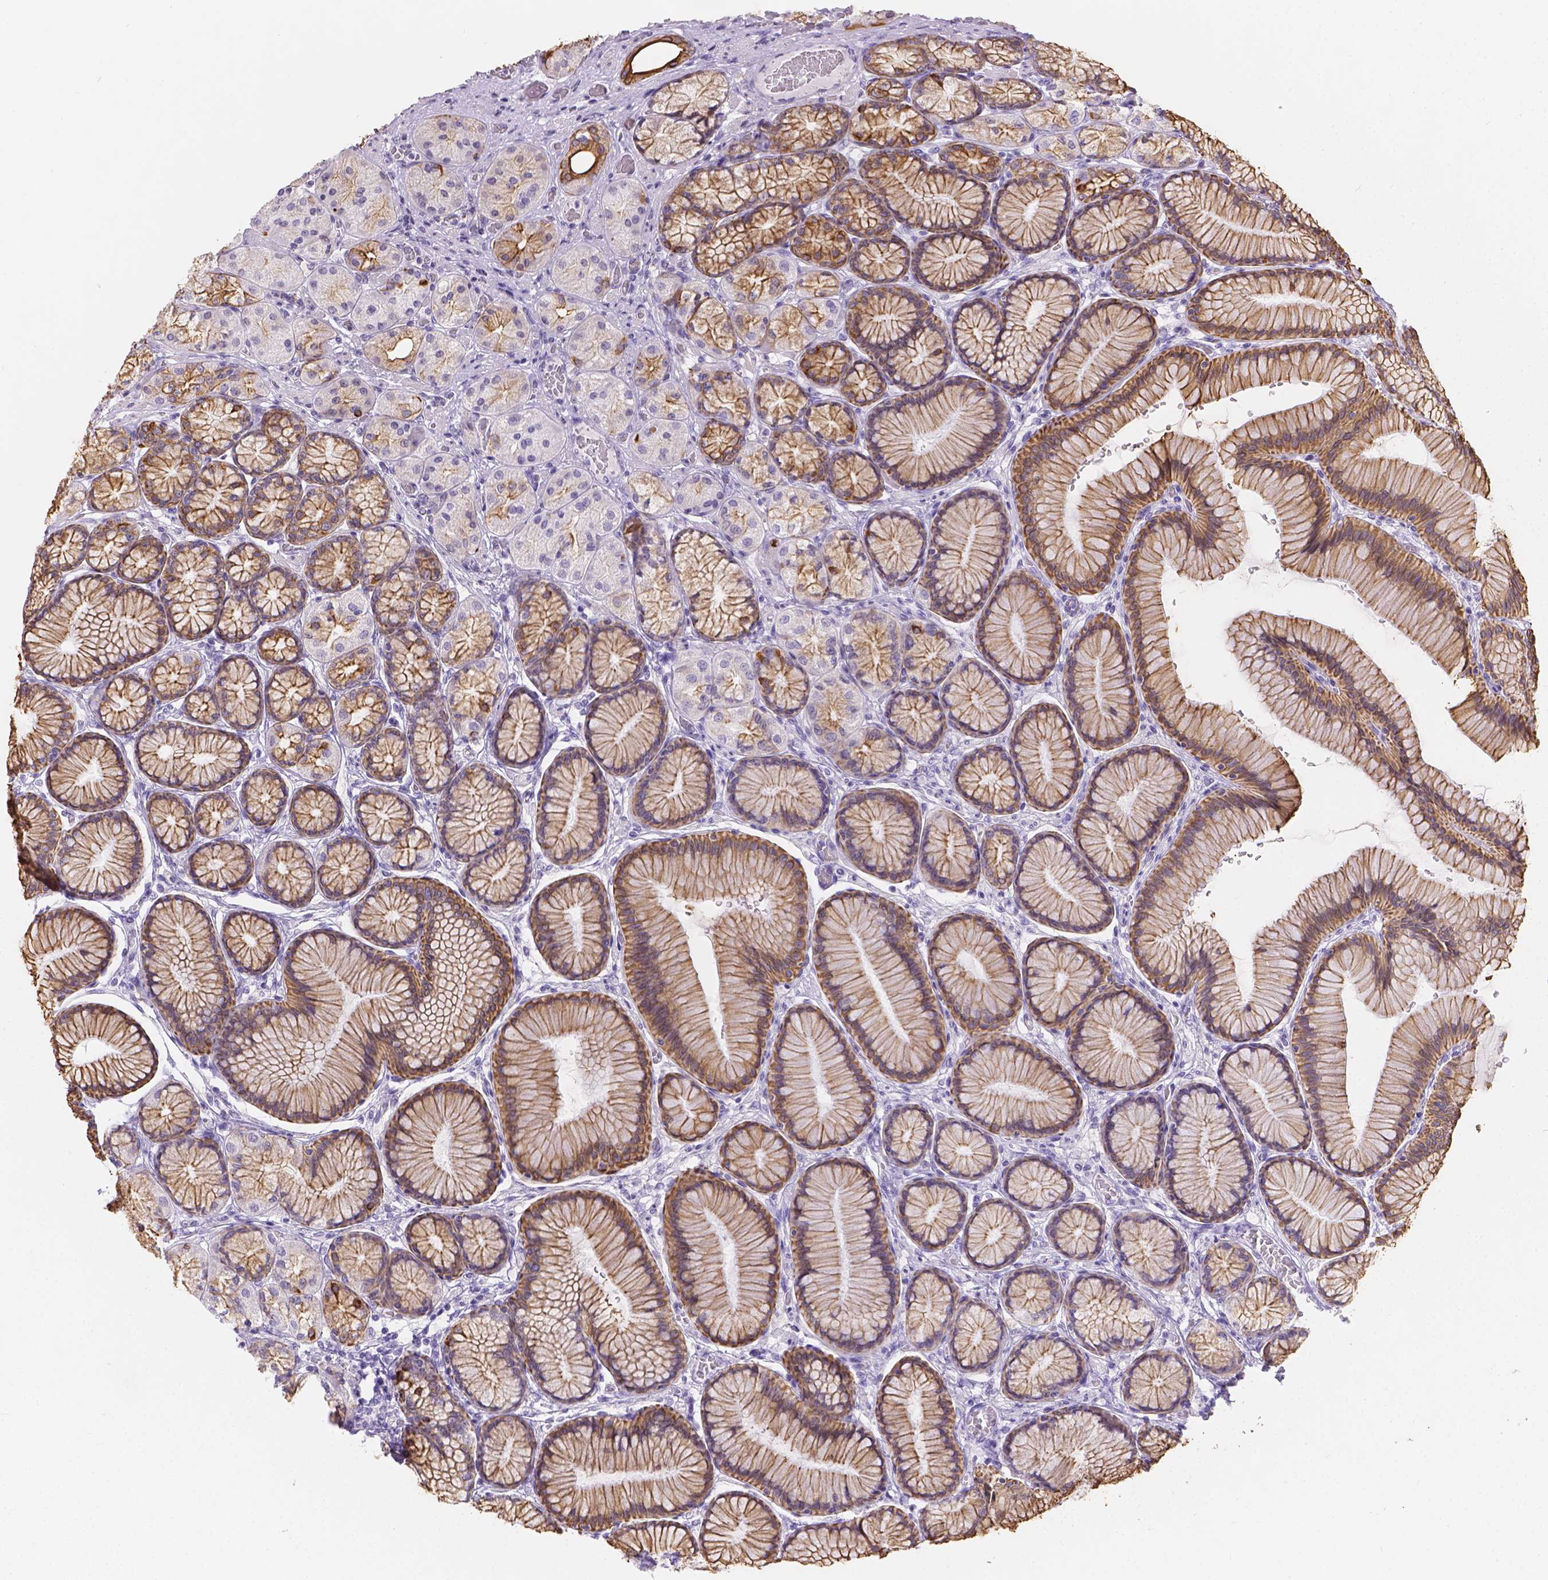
{"staining": {"intensity": "moderate", "quantity": ">75%", "location": "cytoplasmic/membranous"}, "tissue": "stomach", "cell_type": "Glandular cells", "image_type": "normal", "snomed": [{"axis": "morphology", "description": "Normal tissue, NOS"}, {"axis": "morphology", "description": "Adenocarcinoma, NOS"}, {"axis": "morphology", "description": "Adenocarcinoma, High grade"}, {"axis": "topography", "description": "Stomach, upper"}, {"axis": "topography", "description": "Stomach"}], "caption": "This photomicrograph reveals immunohistochemistry staining of benign stomach, with medium moderate cytoplasmic/membranous staining in approximately >75% of glandular cells.", "gene": "DMWD", "patient": {"sex": "female", "age": 65}}